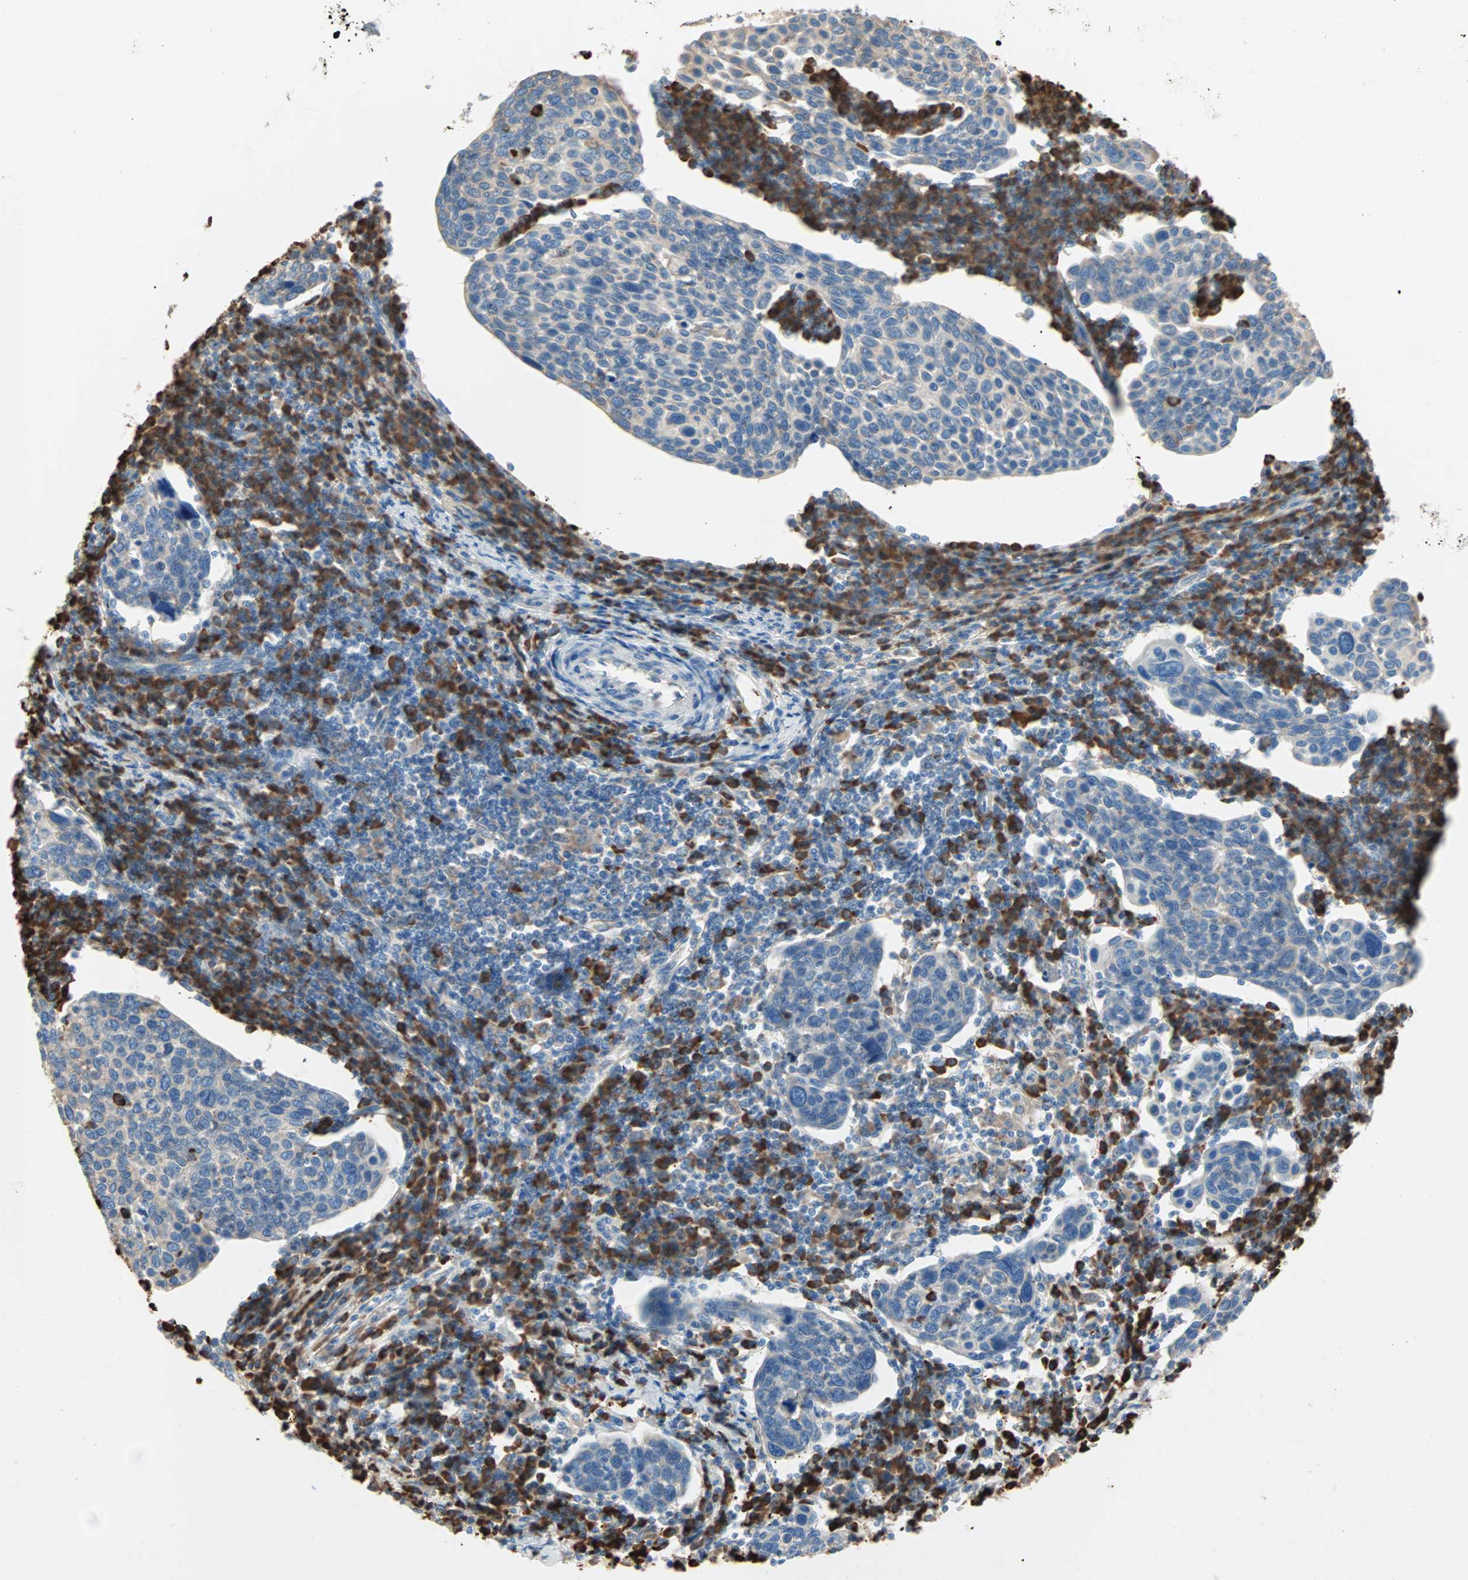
{"staining": {"intensity": "weak", "quantity": ">75%", "location": "cytoplasmic/membranous"}, "tissue": "cervical cancer", "cell_type": "Tumor cells", "image_type": "cancer", "snomed": [{"axis": "morphology", "description": "Squamous cell carcinoma, NOS"}, {"axis": "topography", "description": "Cervix"}], "caption": "Protein staining reveals weak cytoplasmic/membranous positivity in approximately >75% of tumor cells in squamous cell carcinoma (cervical).", "gene": "PLCXD1", "patient": {"sex": "female", "age": 40}}